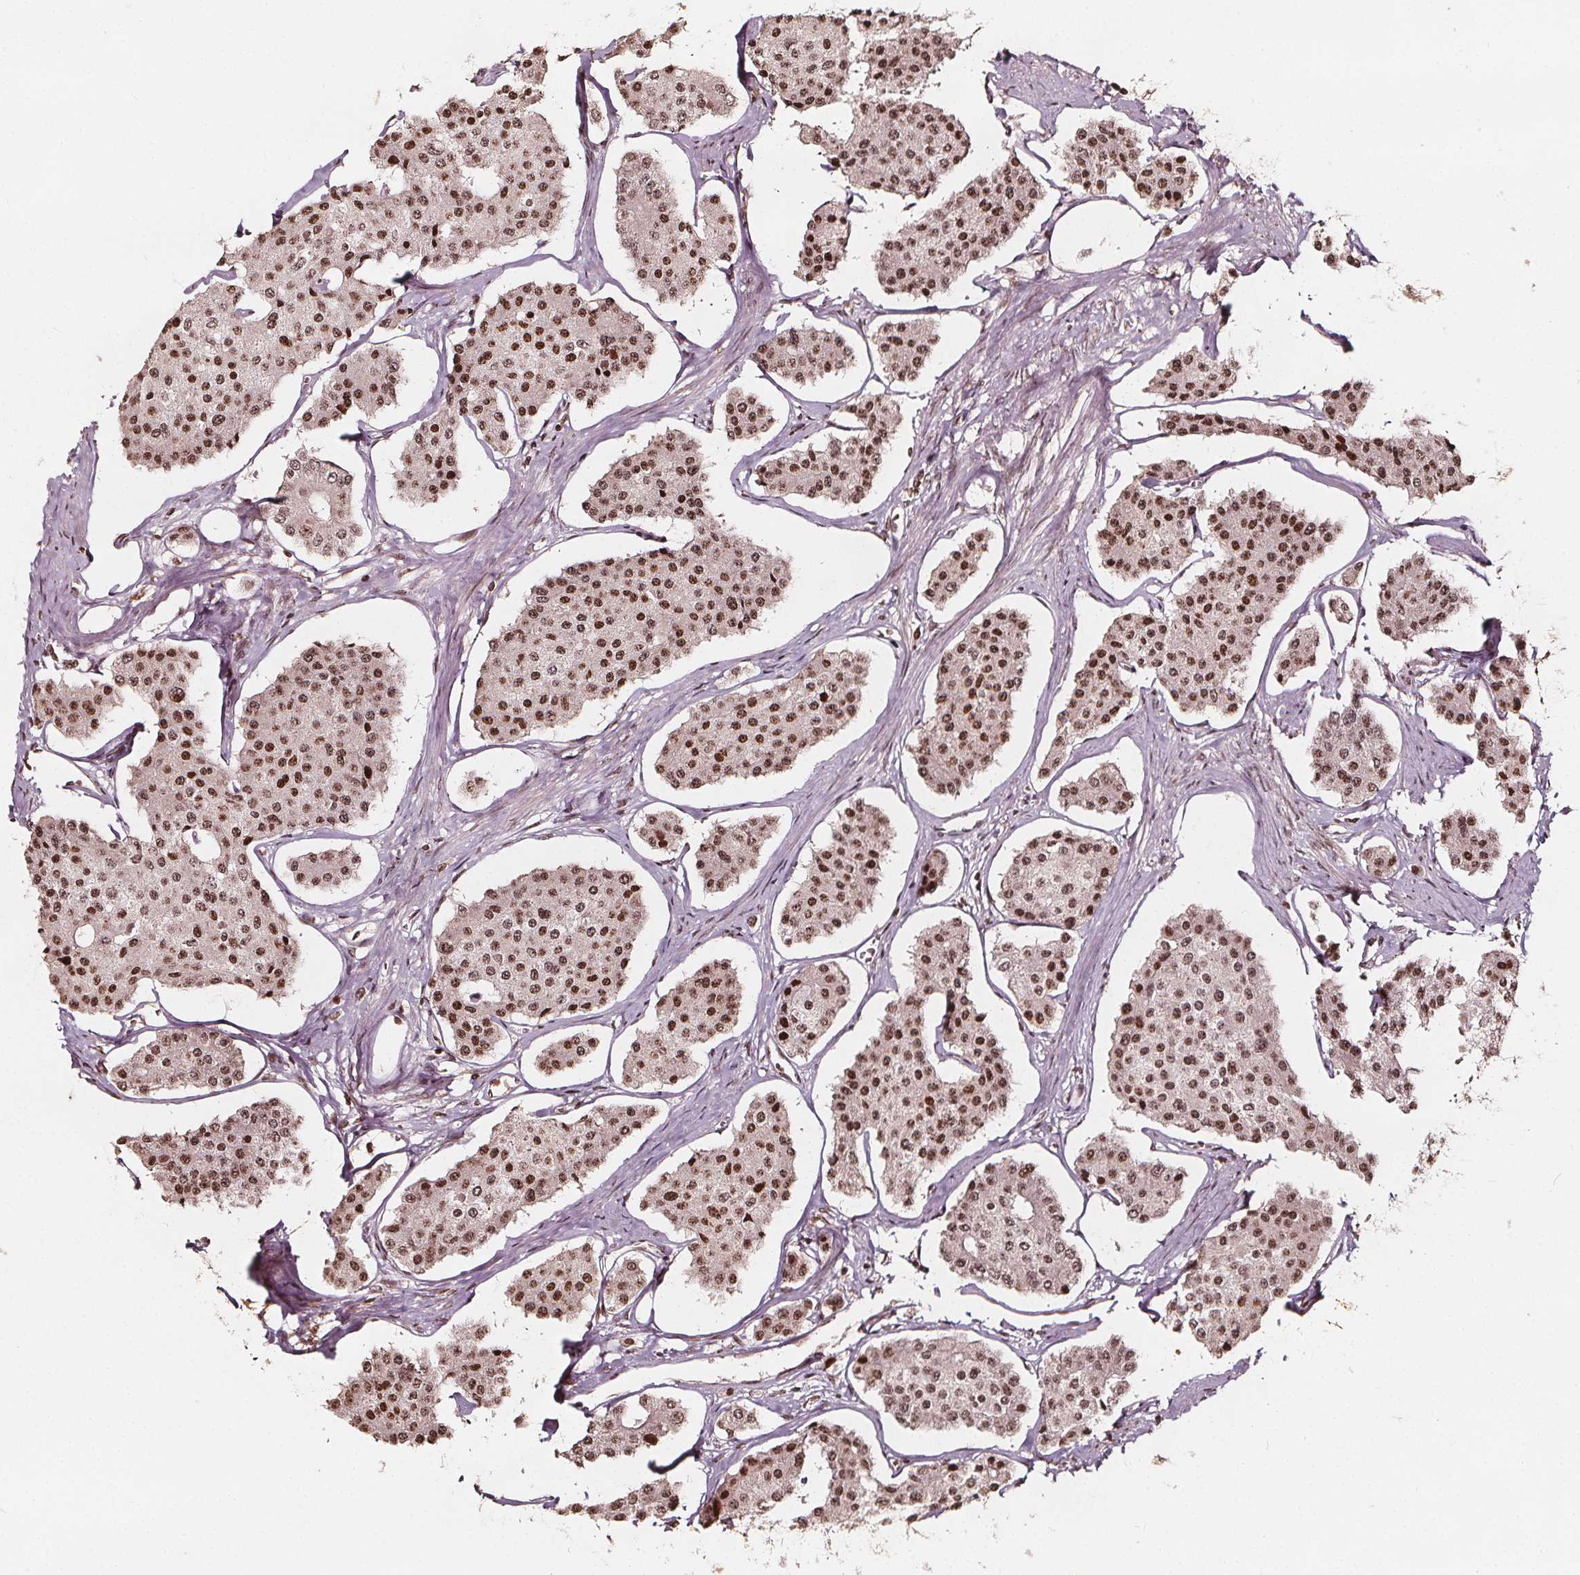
{"staining": {"intensity": "moderate", "quantity": ">75%", "location": "nuclear"}, "tissue": "carcinoid", "cell_type": "Tumor cells", "image_type": "cancer", "snomed": [{"axis": "morphology", "description": "Carcinoid, malignant, NOS"}, {"axis": "topography", "description": "Small intestine"}], "caption": "An image showing moderate nuclear expression in about >75% of tumor cells in carcinoid, as visualized by brown immunohistochemical staining.", "gene": "H3C14", "patient": {"sex": "female", "age": 65}}